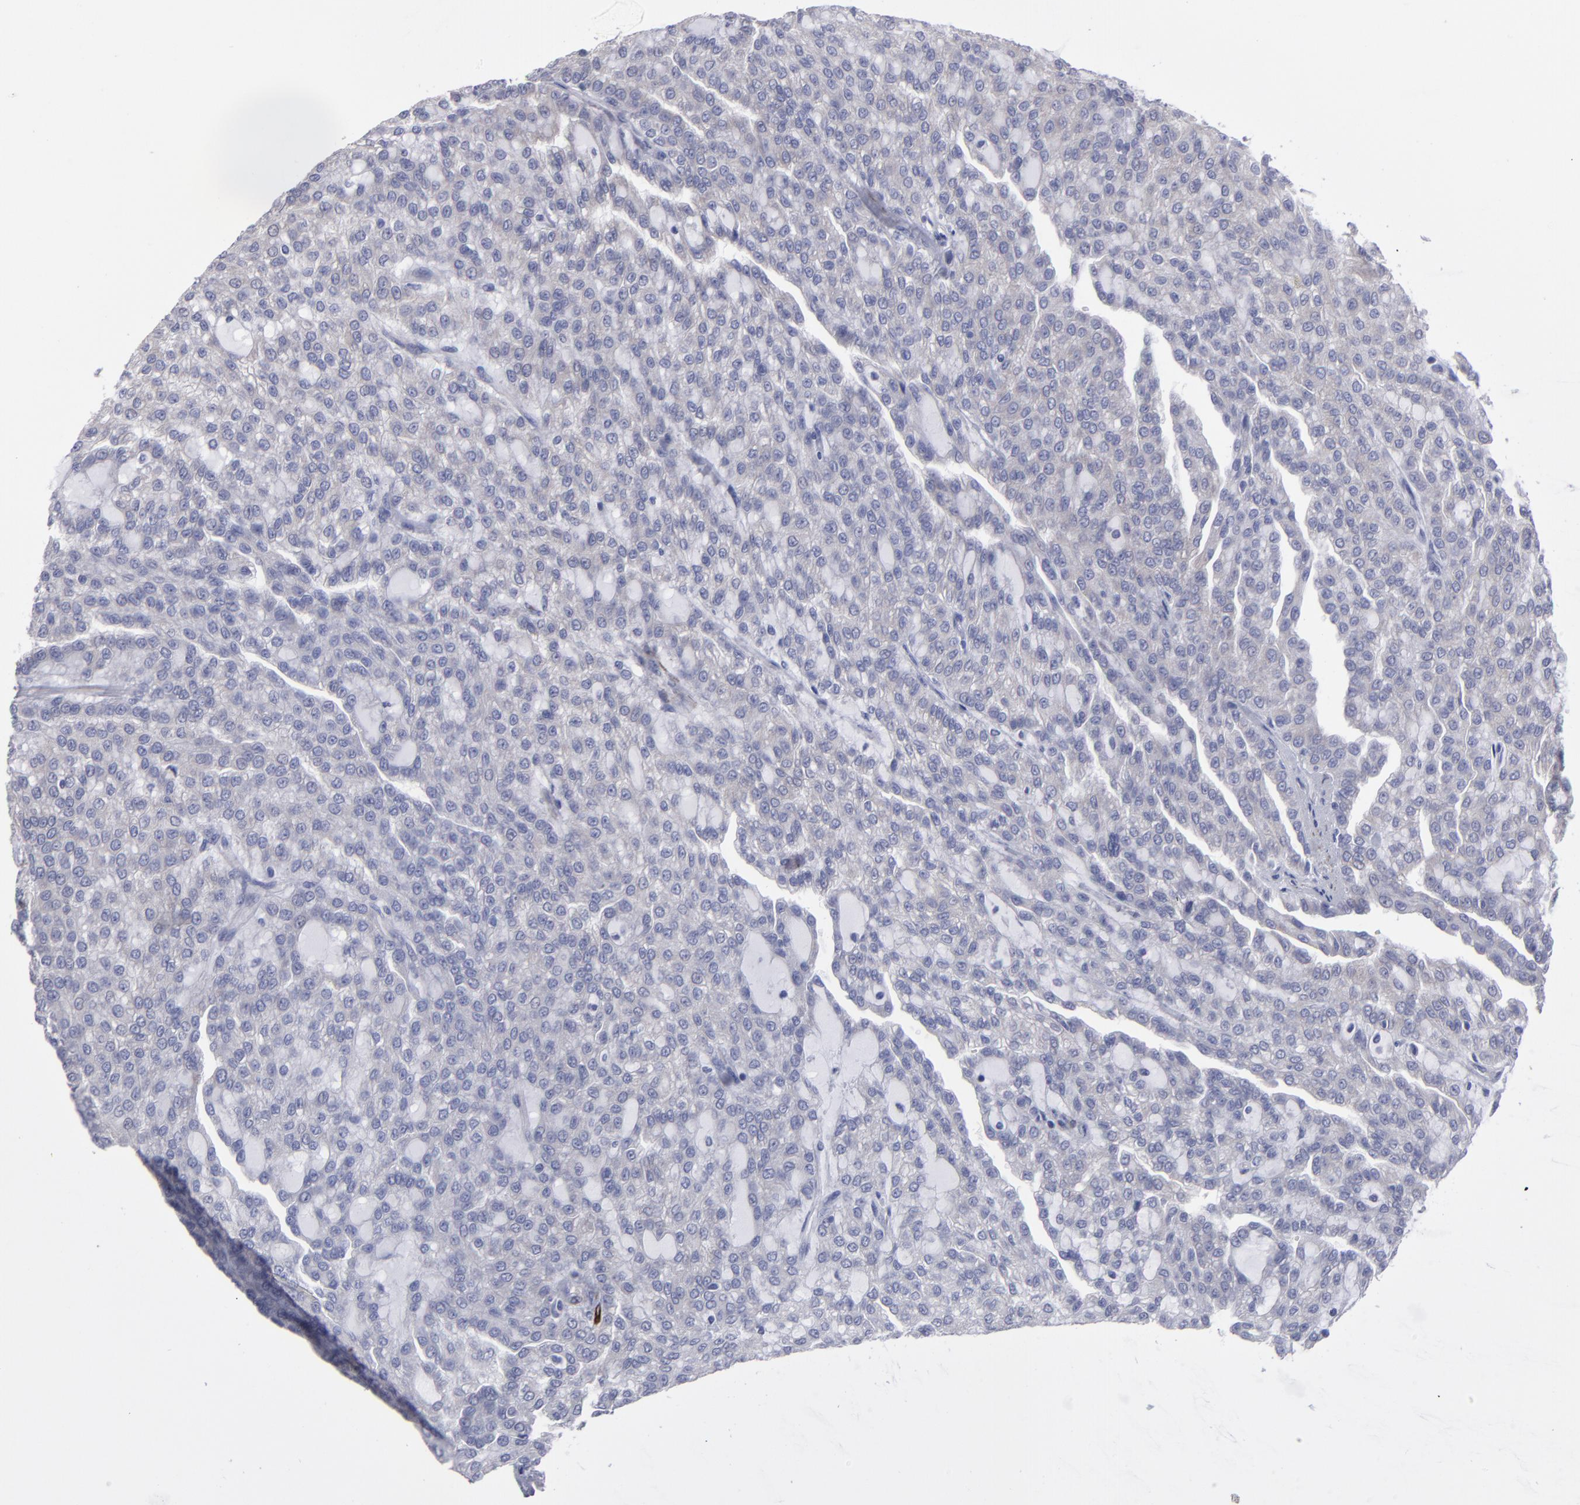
{"staining": {"intensity": "negative", "quantity": "none", "location": "none"}, "tissue": "renal cancer", "cell_type": "Tumor cells", "image_type": "cancer", "snomed": [{"axis": "morphology", "description": "Adenocarcinoma, NOS"}, {"axis": "topography", "description": "Kidney"}], "caption": "The micrograph demonstrates no staining of tumor cells in adenocarcinoma (renal). (Brightfield microscopy of DAB (3,3'-diaminobenzidine) IHC at high magnification).", "gene": "SLMAP", "patient": {"sex": "male", "age": 63}}